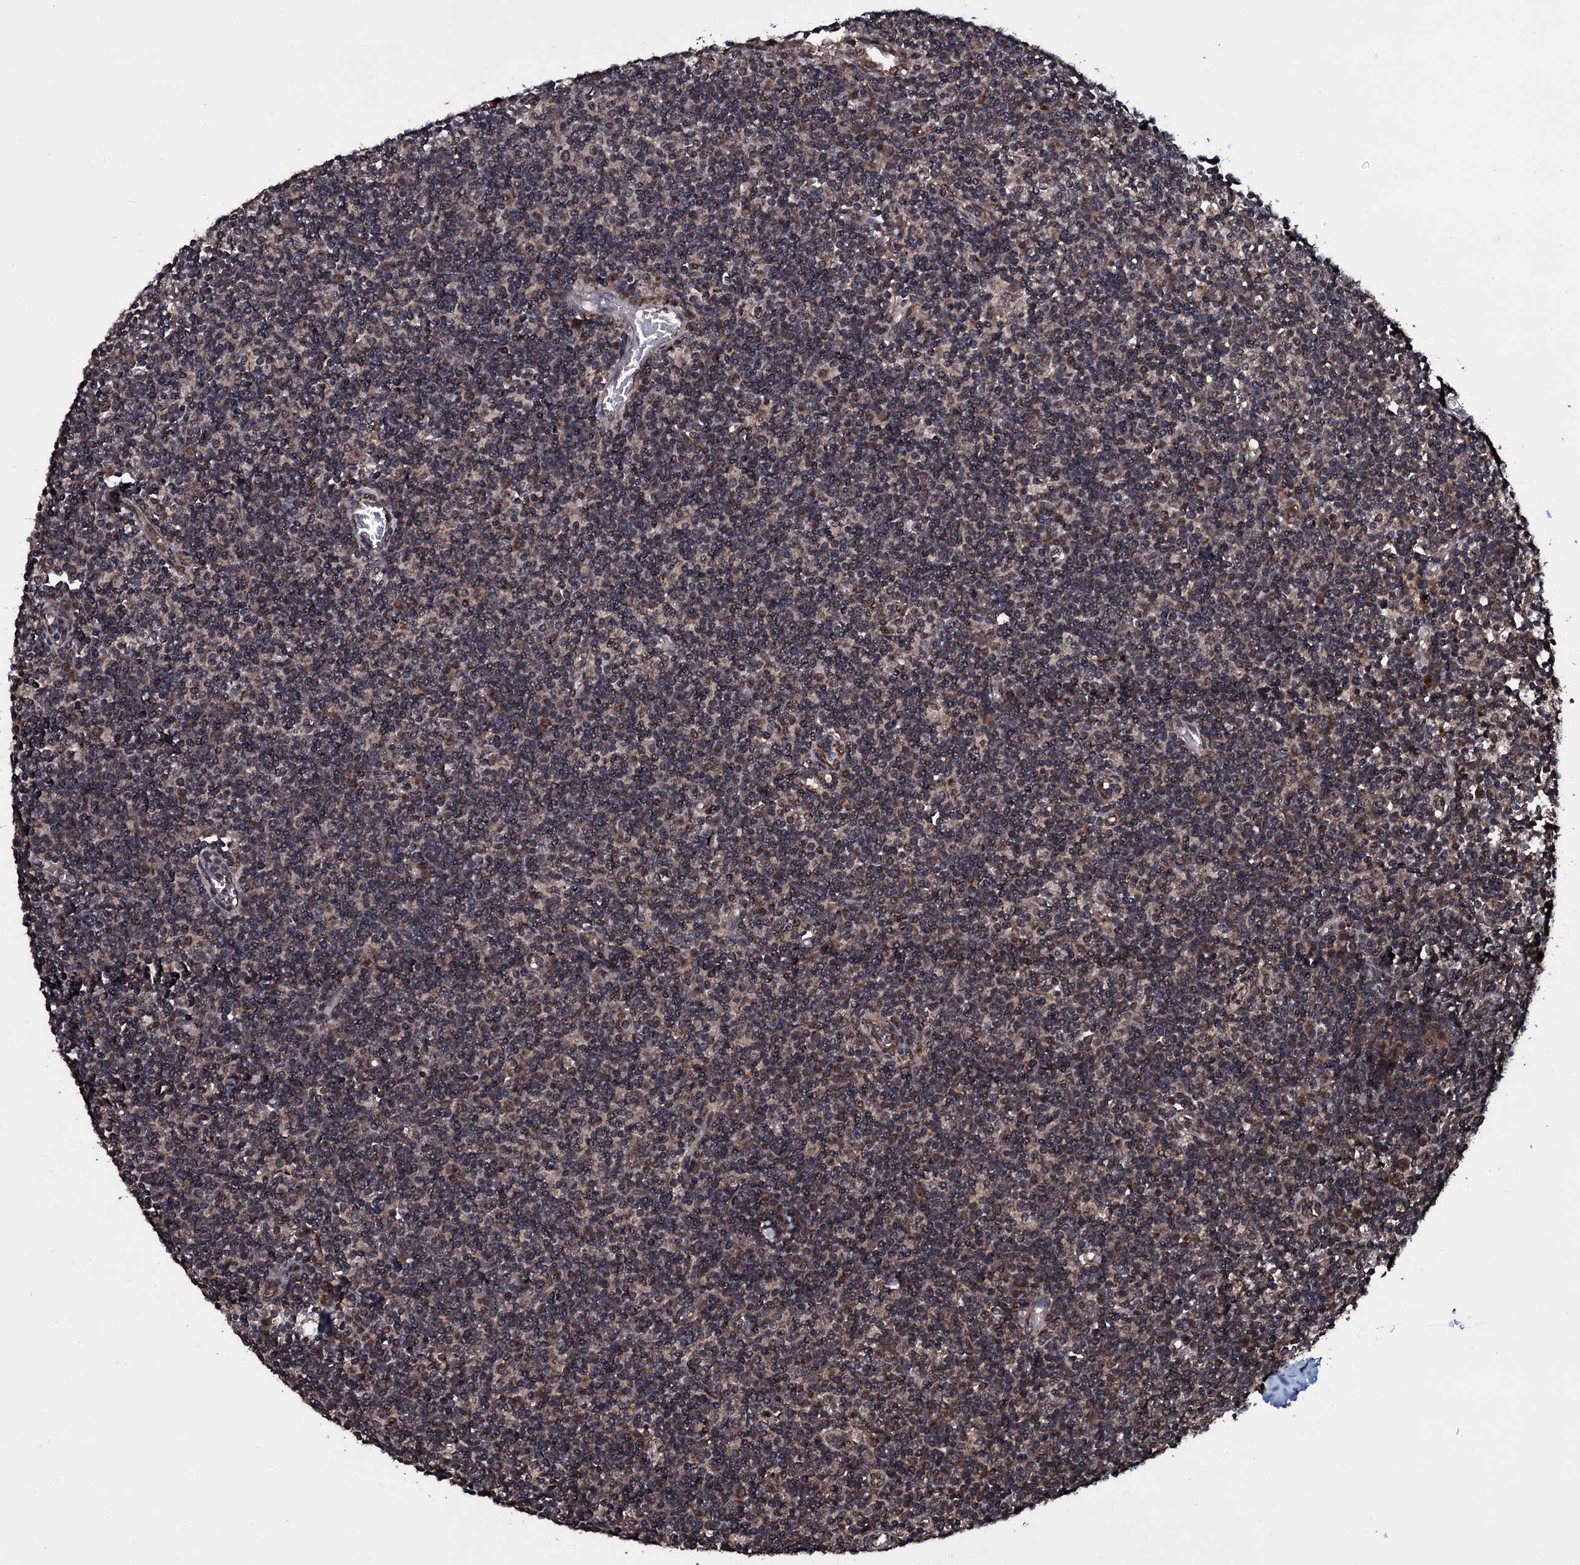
{"staining": {"intensity": "moderate", "quantity": "25%-75%", "location": "nuclear"}, "tissue": "lymph node", "cell_type": "Germinal center cells", "image_type": "normal", "snomed": [{"axis": "morphology", "description": "Normal tissue, NOS"}, {"axis": "topography", "description": "Lymph node"}], "caption": "IHC (DAB (3,3'-diaminobenzidine)) staining of benign lymph node exhibits moderate nuclear protein positivity in approximately 25%-75% of germinal center cells.", "gene": "MRPS31", "patient": {"sex": "female", "age": 55}}